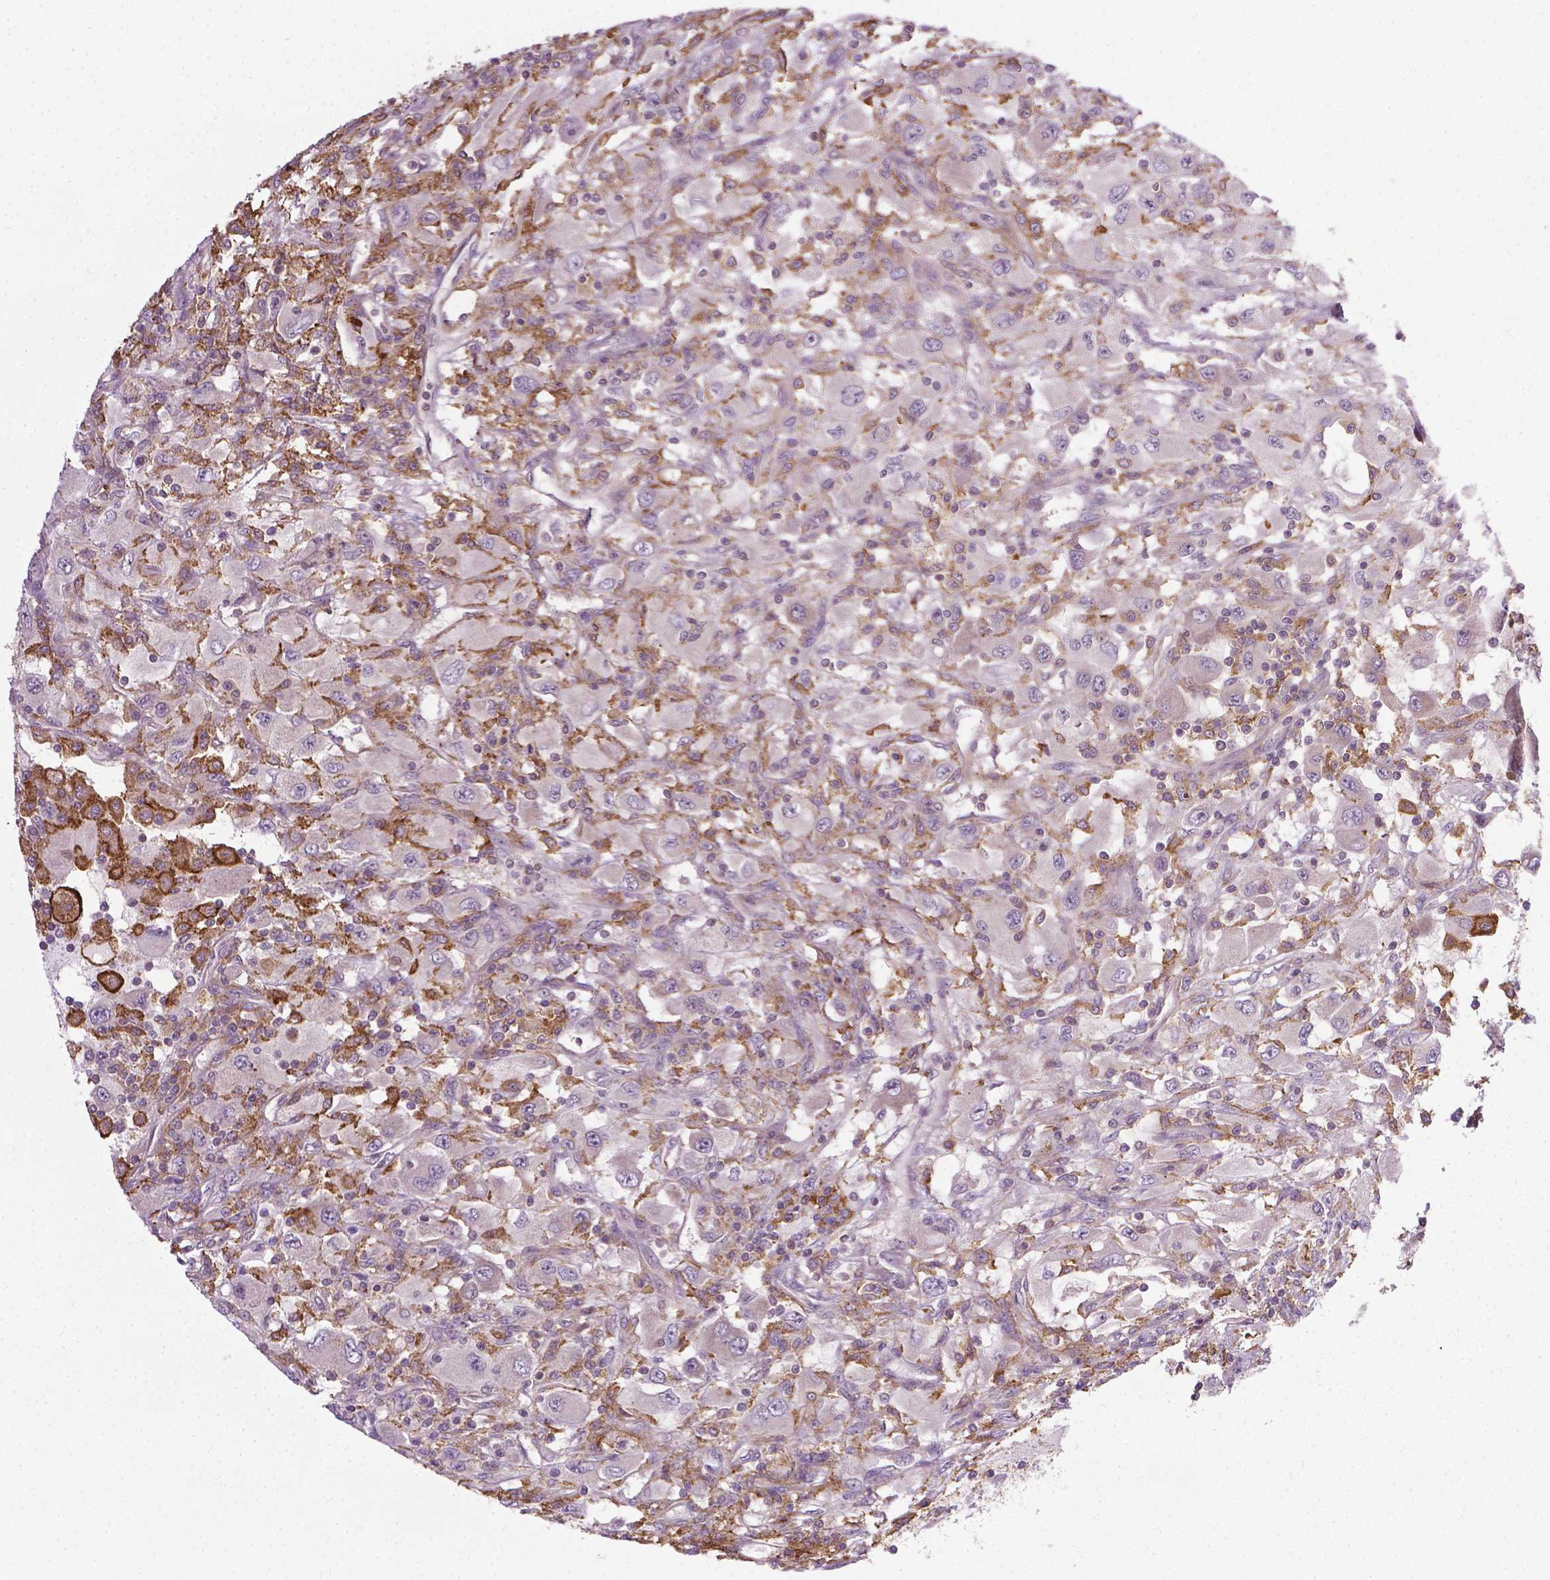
{"staining": {"intensity": "negative", "quantity": "none", "location": "none"}, "tissue": "renal cancer", "cell_type": "Tumor cells", "image_type": "cancer", "snomed": [{"axis": "morphology", "description": "Adenocarcinoma, NOS"}, {"axis": "topography", "description": "Kidney"}], "caption": "Immunohistochemical staining of renal adenocarcinoma exhibits no significant staining in tumor cells.", "gene": "PRAG1", "patient": {"sex": "female", "age": 67}}